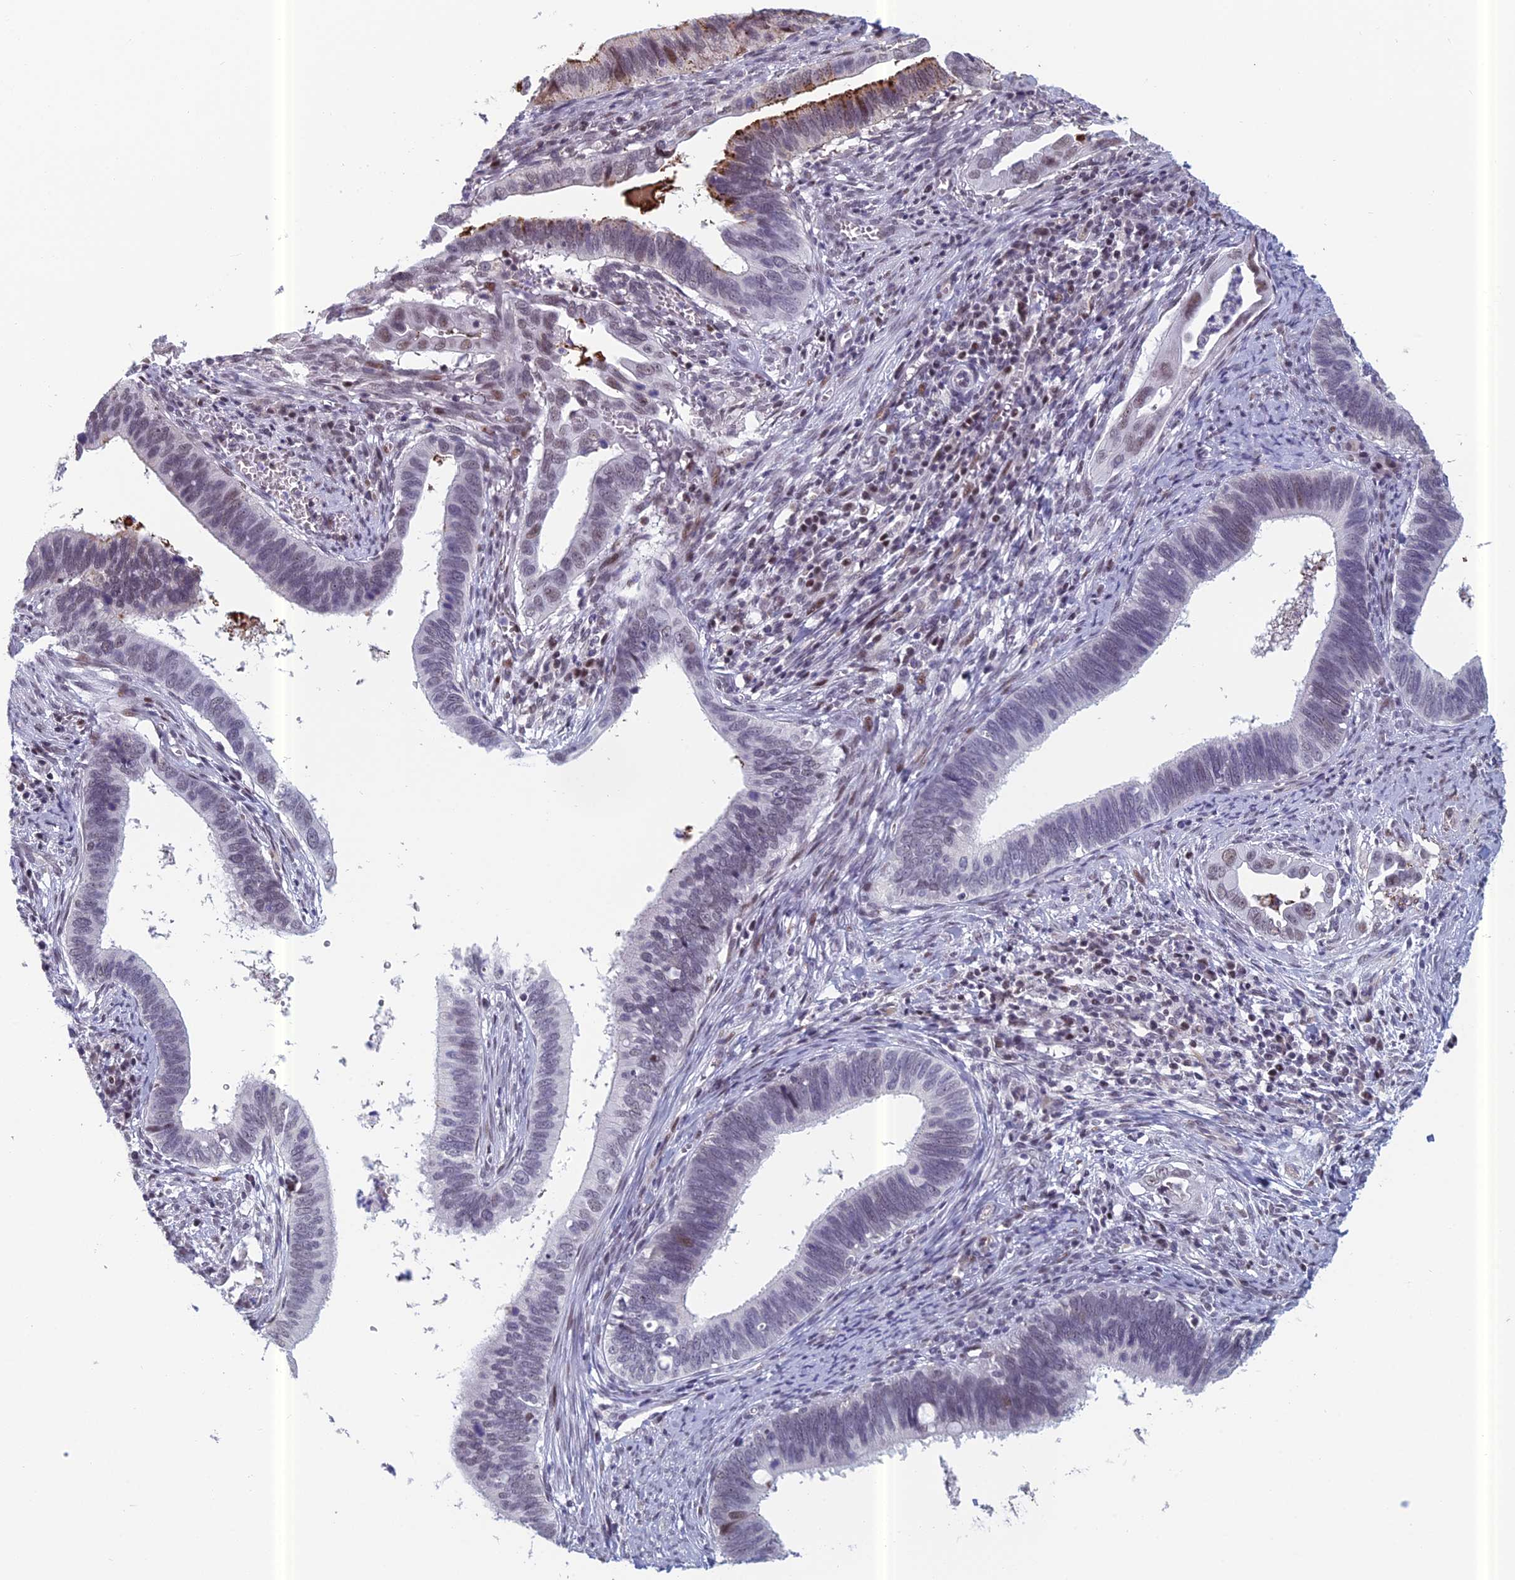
{"staining": {"intensity": "moderate", "quantity": "<25%", "location": "cytoplasmic/membranous,nuclear"}, "tissue": "cervical cancer", "cell_type": "Tumor cells", "image_type": "cancer", "snomed": [{"axis": "morphology", "description": "Adenocarcinoma, NOS"}, {"axis": "topography", "description": "Cervix"}], "caption": "Immunohistochemical staining of adenocarcinoma (cervical) exhibits moderate cytoplasmic/membranous and nuclear protein staining in approximately <25% of tumor cells.", "gene": "RGS17", "patient": {"sex": "female", "age": 42}}